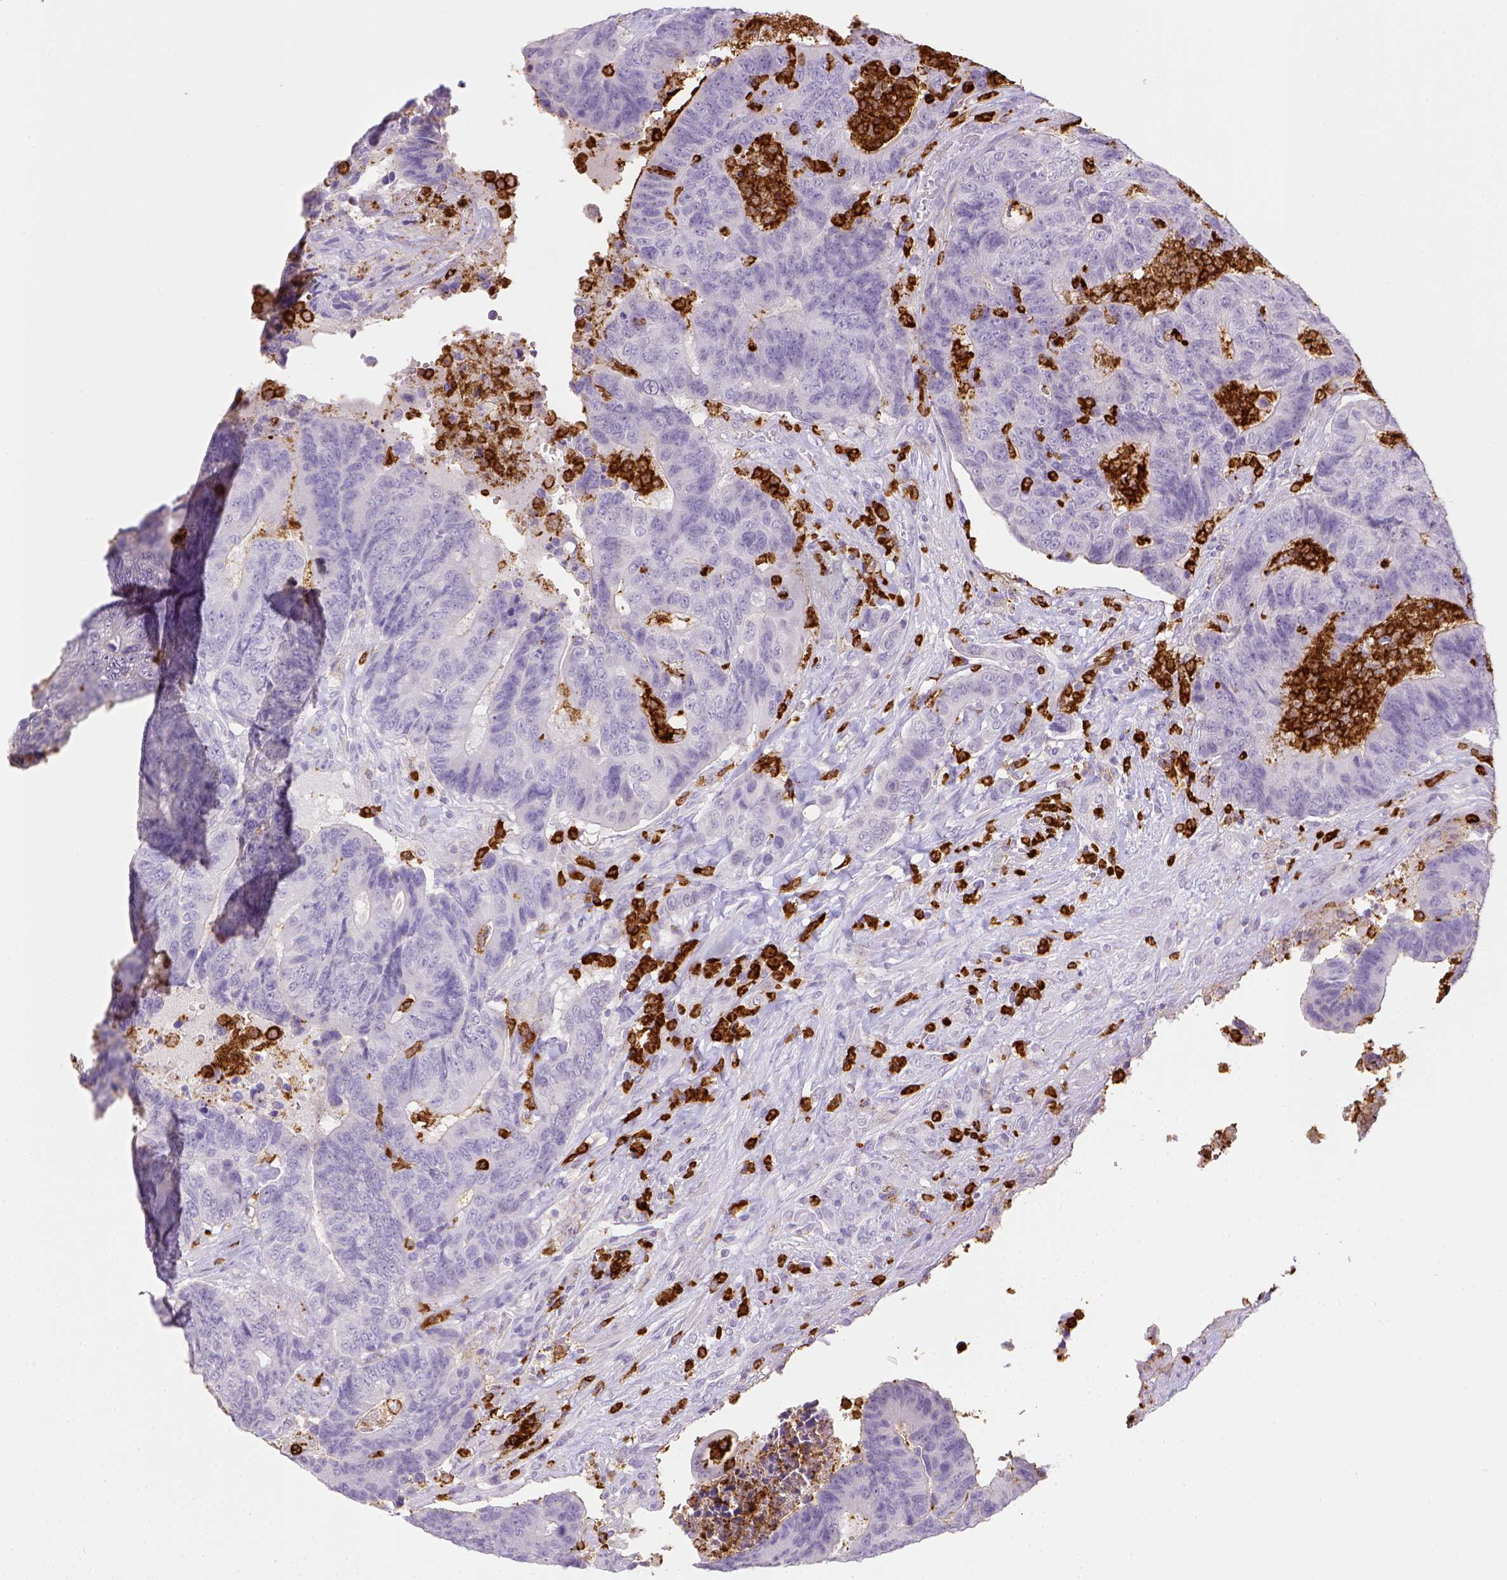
{"staining": {"intensity": "negative", "quantity": "none", "location": "none"}, "tissue": "colorectal cancer", "cell_type": "Tumor cells", "image_type": "cancer", "snomed": [{"axis": "morphology", "description": "Adenocarcinoma, NOS"}, {"axis": "topography", "description": "Colon"}], "caption": "Immunohistochemistry (IHC) micrograph of colorectal adenocarcinoma stained for a protein (brown), which exhibits no expression in tumor cells.", "gene": "ITGAM", "patient": {"sex": "female", "age": 48}}